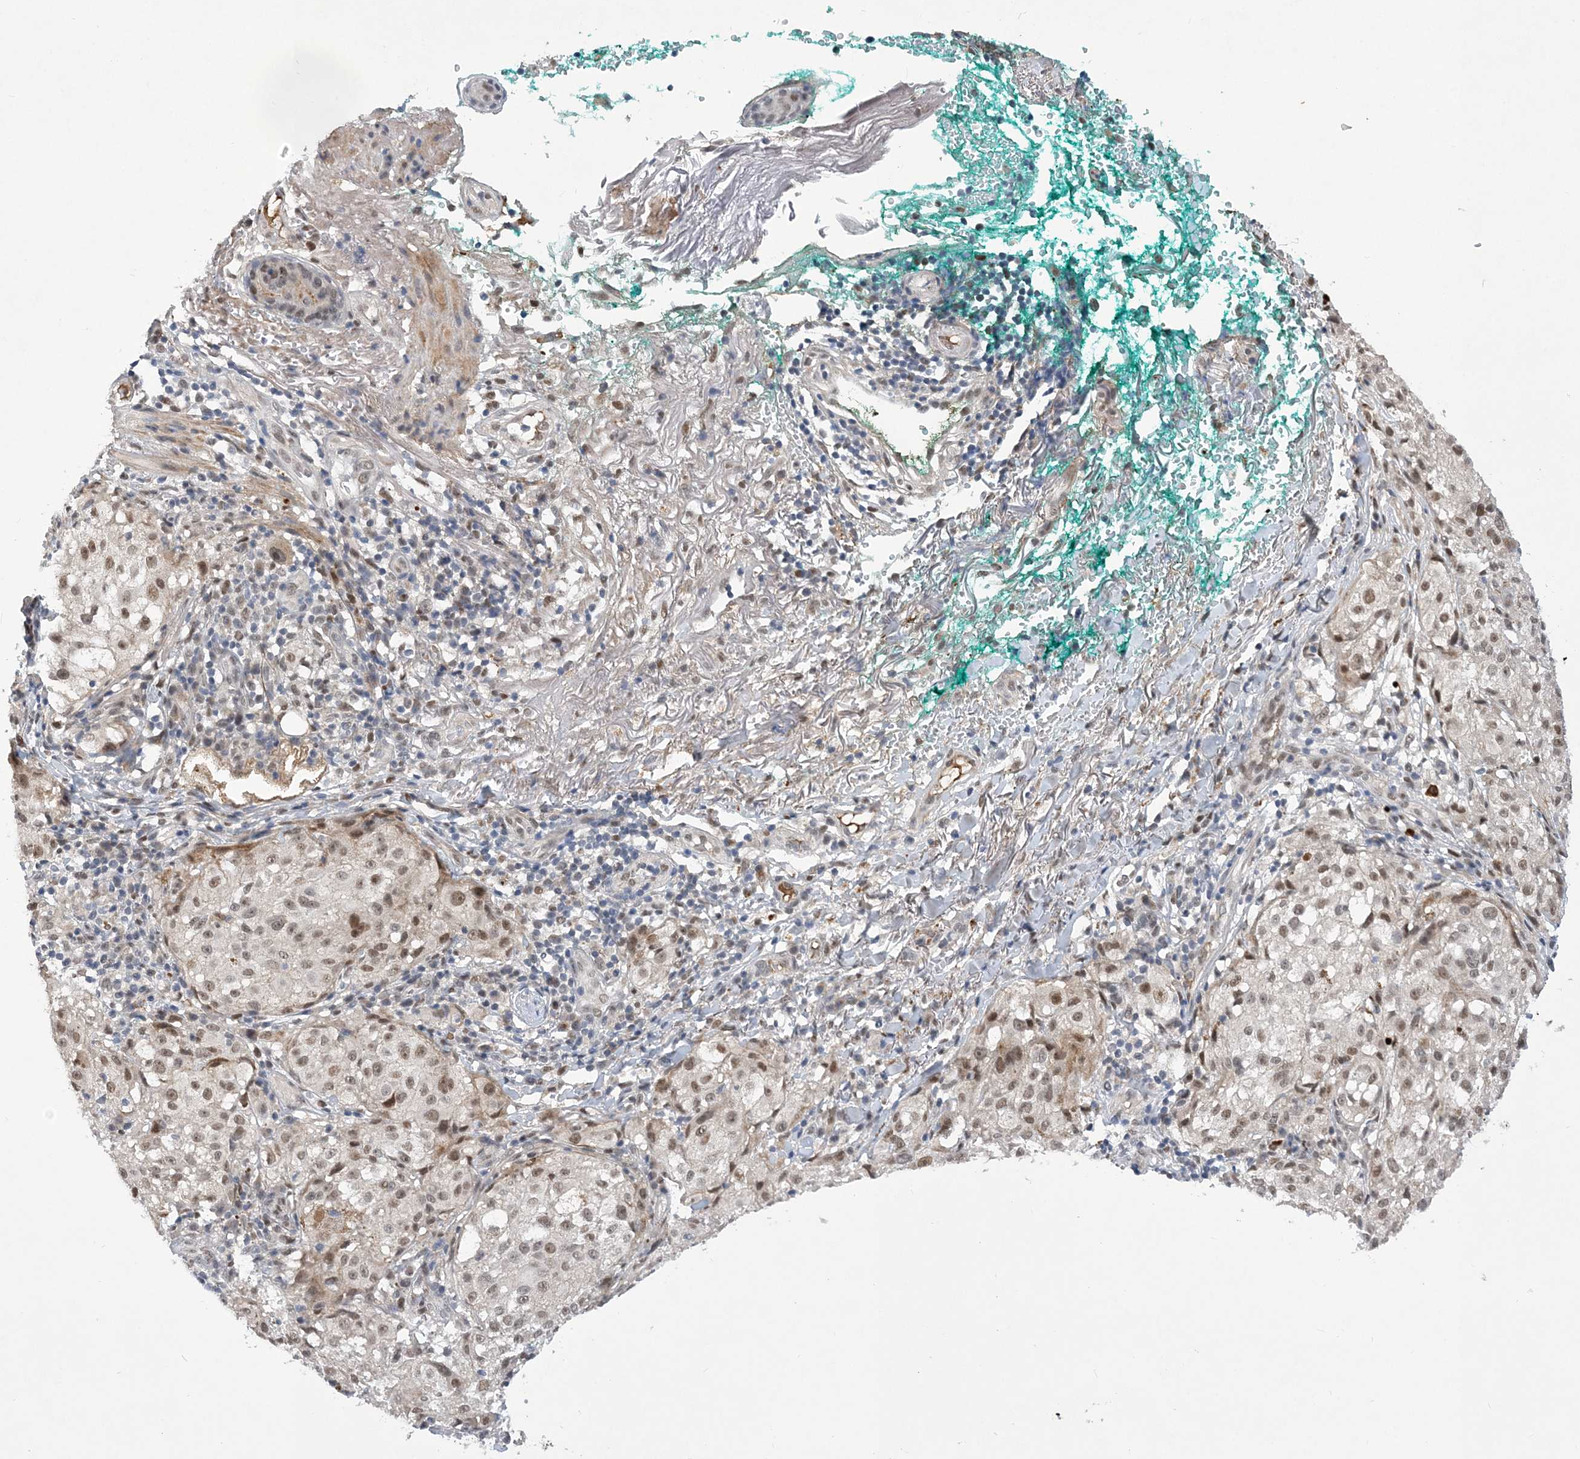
{"staining": {"intensity": "moderate", "quantity": ">75%", "location": "nuclear"}, "tissue": "melanoma", "cell_type": "Tumor cells", "image_type": "cancer", "snomed": [{"axis": "morphology", "description": "Necrosis, NOS"}, {"axis": "morphology", "description": "Malignant melanoma, NOS"}, {"axis": "topography", "description": "Skin"}], "caption": "The micrograph displays staining of malignant melanoma, revealing moderate nuclear protein positivity (brown color) within tumor cells. Using DAB (3,3'-diaminobenzidine) (brown) and hematoxylin (blue) stains, captured at high magnification using brightfield microscopy.", "gene": "FAM217A", "patient": {"sex": "female", "age": 87}}